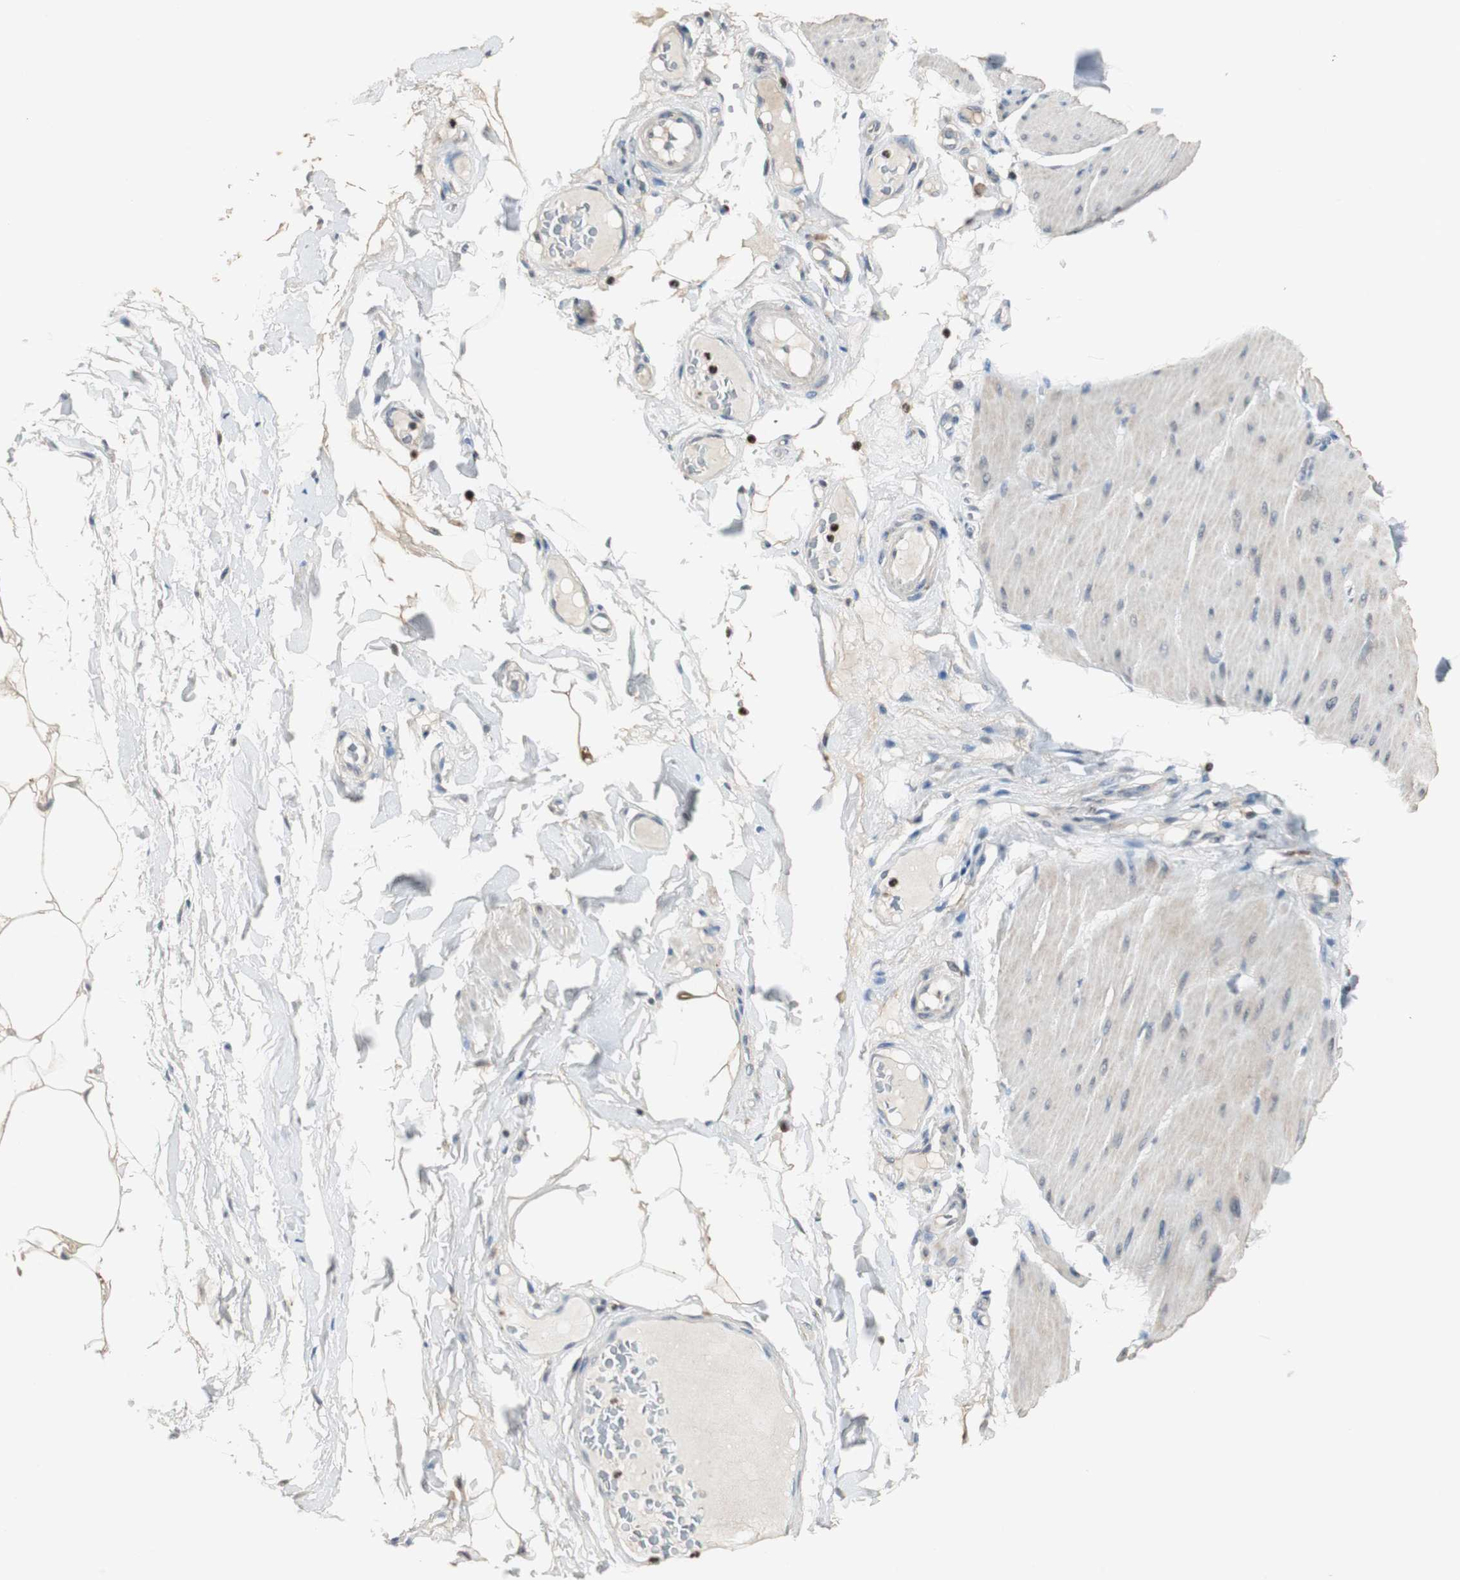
{"staining": {"intensity": "negative", "quantity": "none", "location": "none"}, "tissue": "smooth muscle", "cell_type": "Smooth muscle cells", "image_type": "normal", "snomed": [{"axis": "morphology", "description": "Normal tissue, NOS"}, {"axis": "topography", "description": "Smooth muscle"}, {"axis": "topography", "description": "Colon"}], "caption": "This is an immunohistochemistry micrograph of benign smooth muscle. There is no expression in smooth muscle cells.", "gene": "FEN1", "patient": {"sex": "male", "age": 67}}